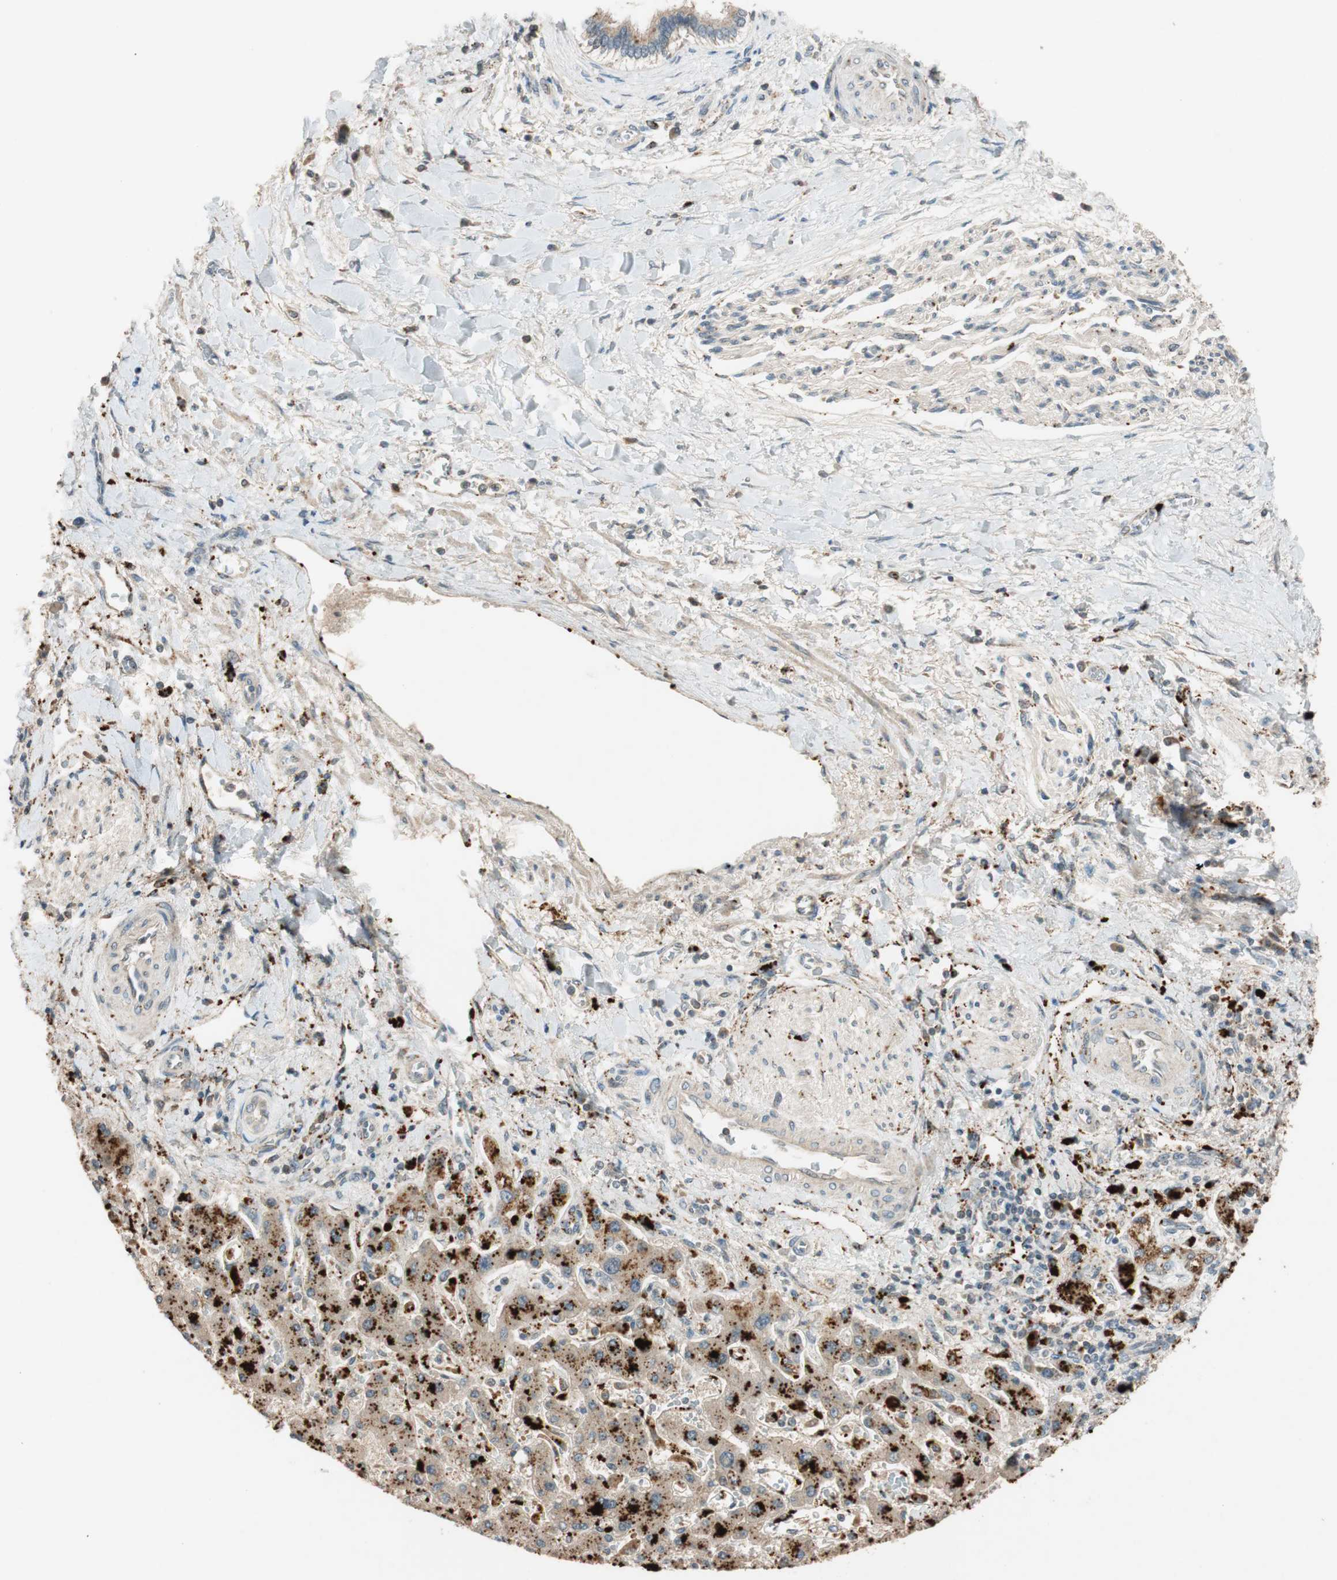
{"staining": {"intensity": "strong", "quantity": ">75%", "location": "cytoplasmic/membranous"}, "tissue": "liver cancer", "cell_type": "Tumor cells", "image_type": "cancer", "snomed": [{"axis": "morphology", "description": "Cholangiocarcinoma"}, {"axis": "topography", "description": "Liver"}], "caption": "Protein analysis of liver cancer (cholangiocarcinoma) tissue demonstrates strong cytoplasmic/membranous staining in approximately >75% of tumor cells.", "gene": "GLB1", "patient": {"sex": "male", "age": 50}}